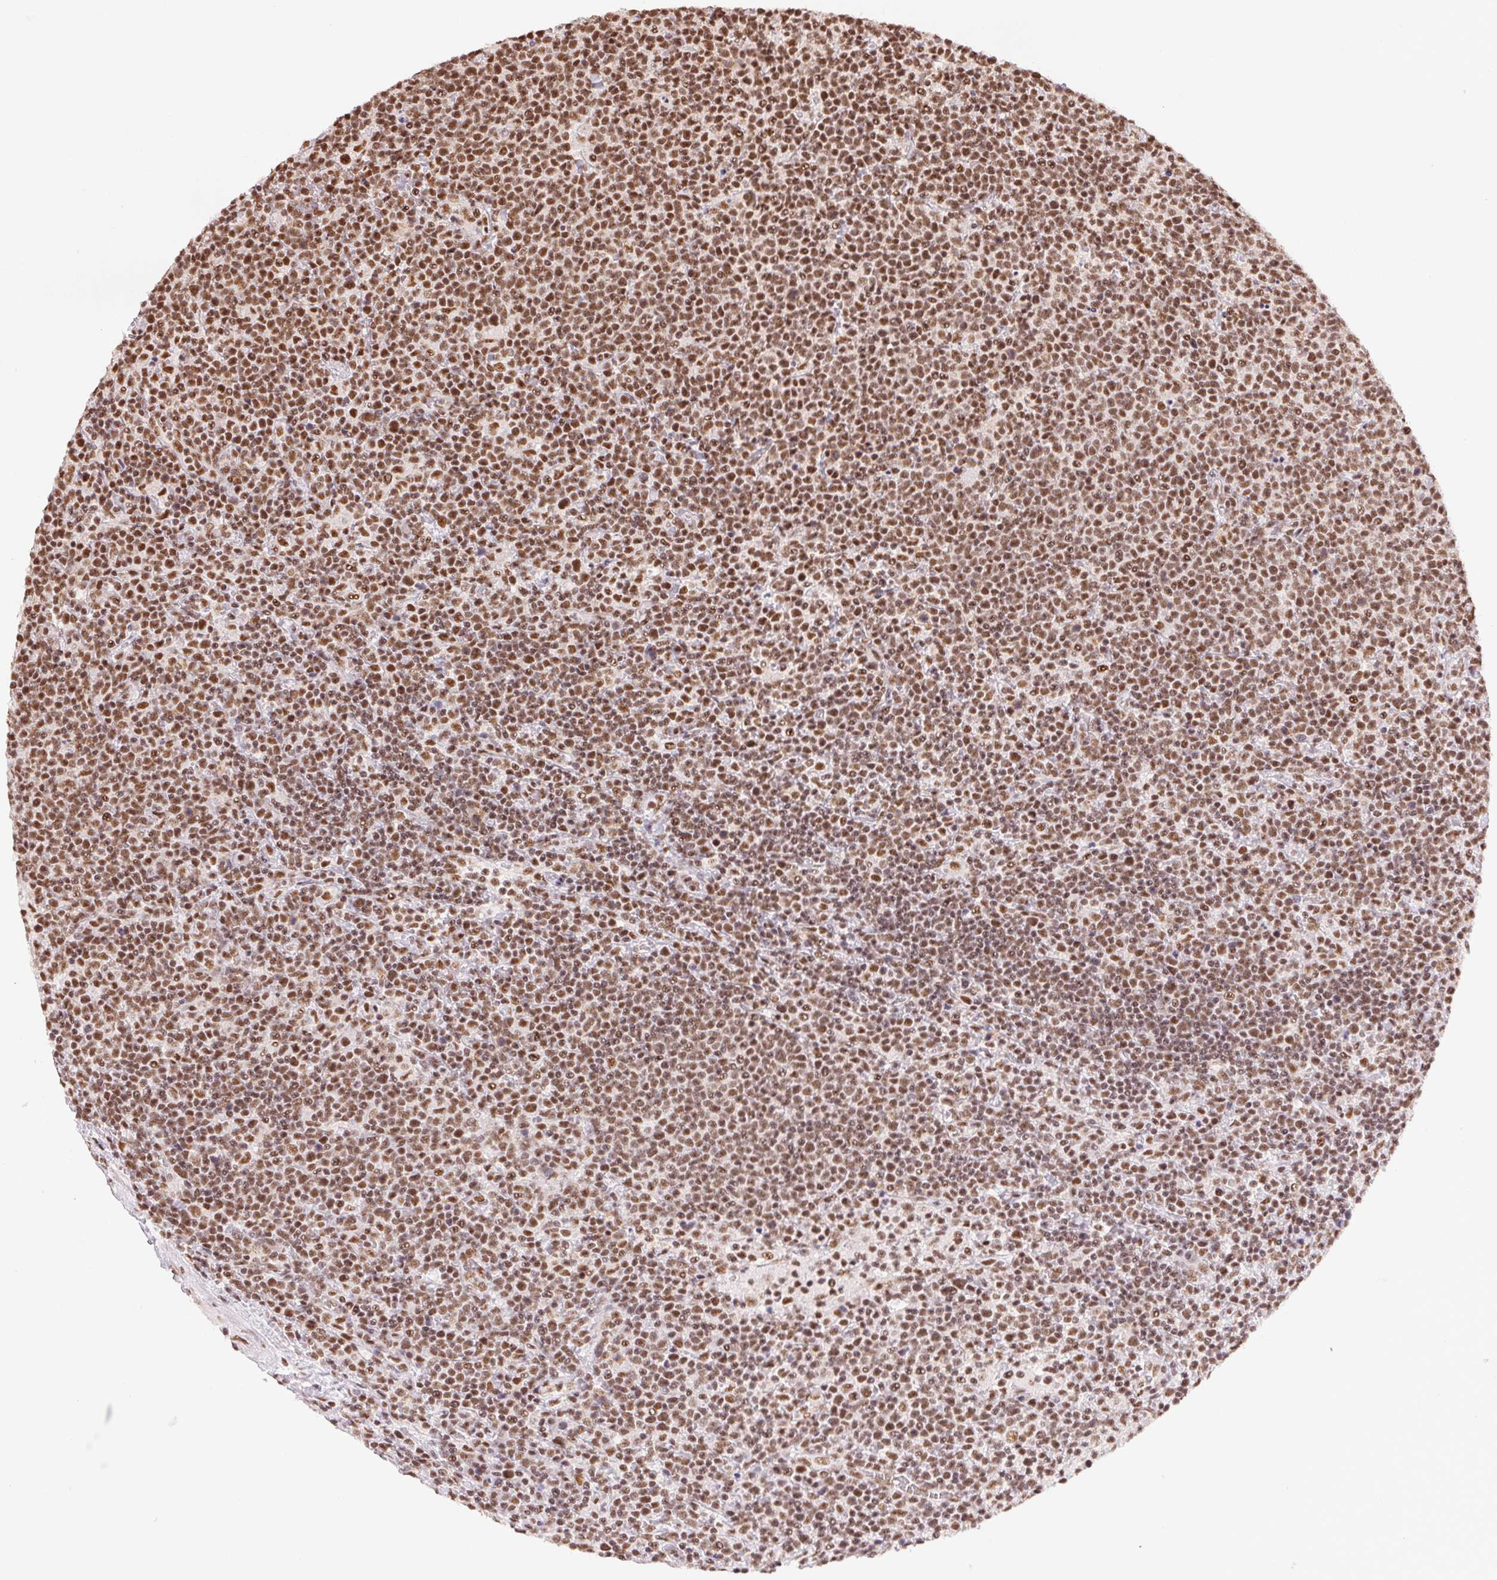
{"staining": {"intensity": "moderate", "quantity": ">75%", "location": "nuclear"}, "tissue": "lymphoma", "cell_type": "Tumor cells", "image_type": "cancer", "snomed": [{"axis": "morphology", "description": "Malignant lymphoma, non-Hodgkin's type, High grade"}, {"axis": "topography", "description": "Lymph node"}], "caption": "Malignant lymphoma, non-Hodgkin's type (high-grade) stained with DAB (3,3'-diaminobenzidine) IHC exhibits medium levels of moderate nuclear staining in about >75% of tumor cells.", "gene": "IK", "patient": {"sex": "male", "age": 61}}